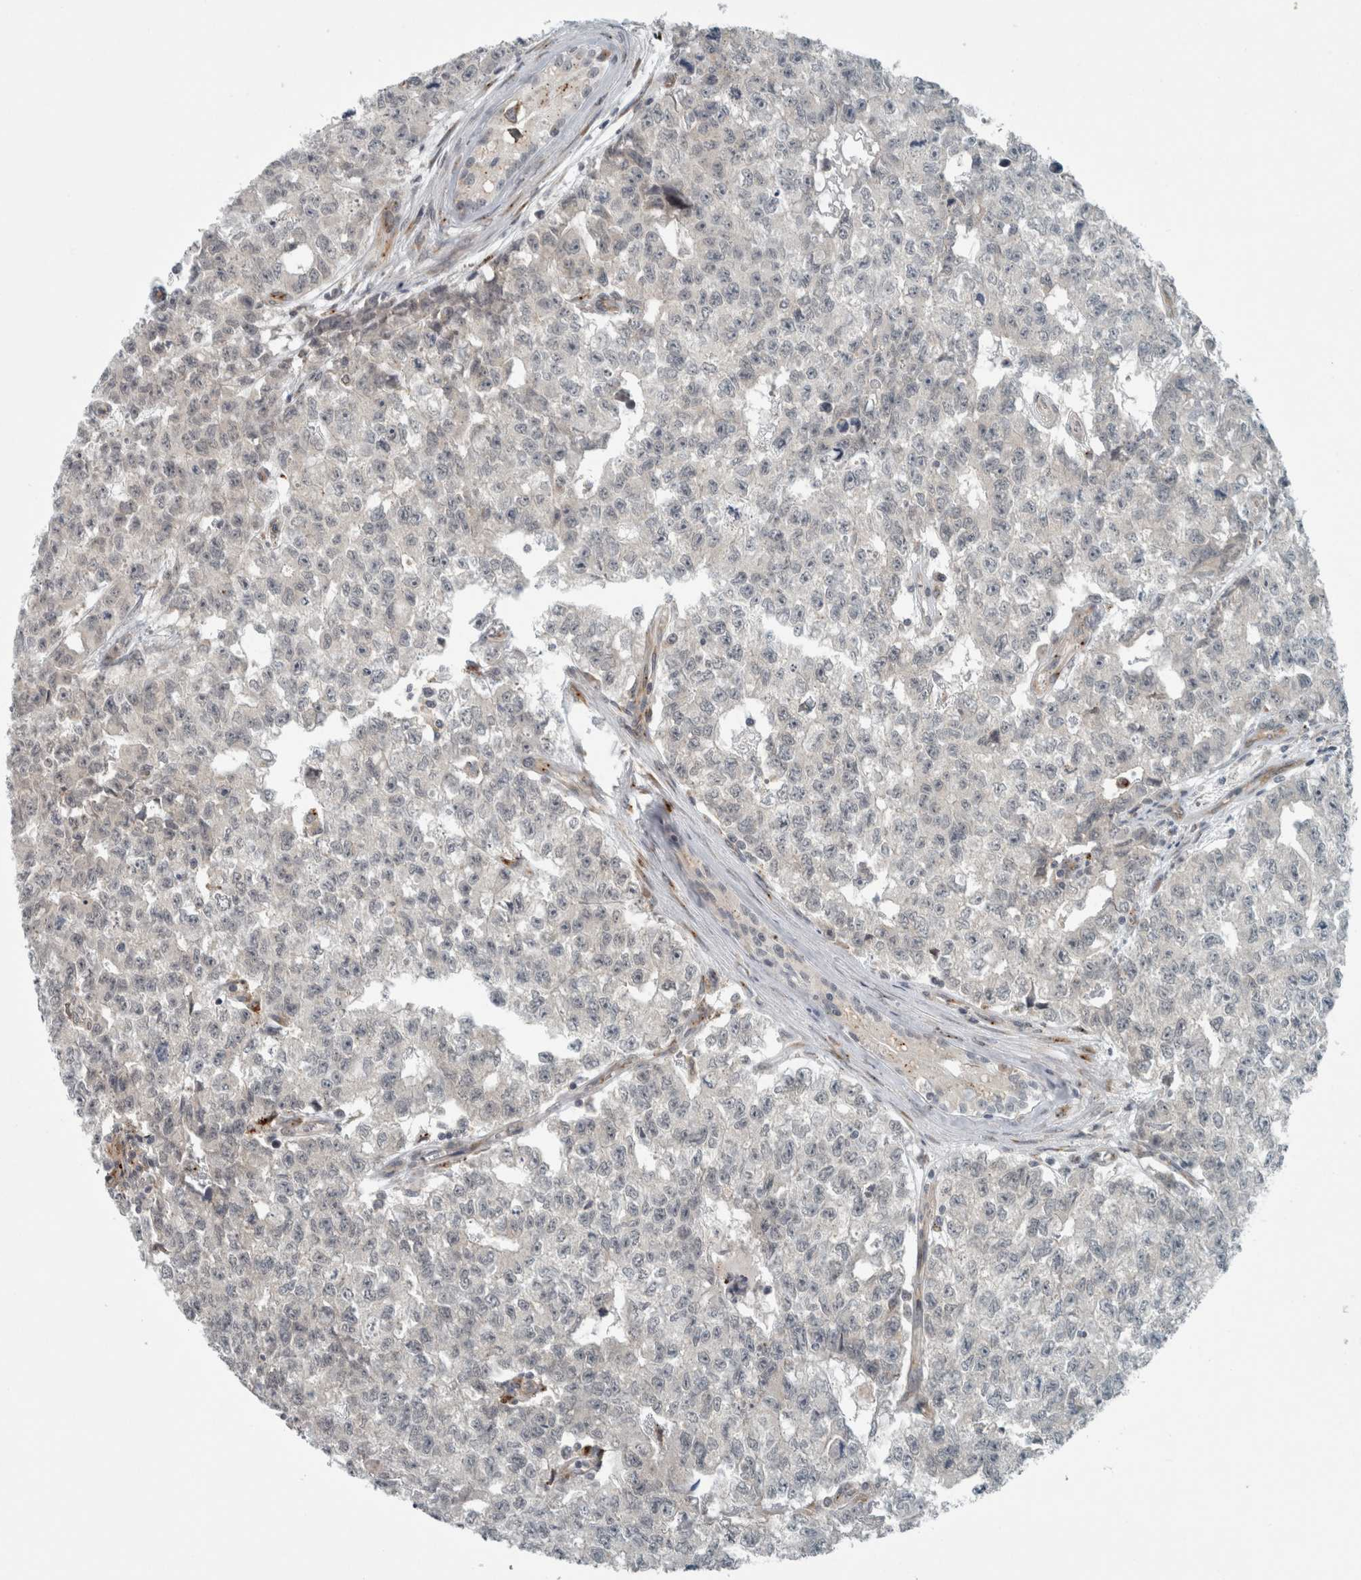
{"staining": {"intensity": "negative", "quantity": "none", "location": "none"}, "tissue": "testis cancer", "cell_type": "Tumor cells", "image_type": "cancer", "snomed": [{"axis": "morphology", "description": "Carcinoma, Embryonal, NOS"}, {"axis": "topography", "description": "Testis"}], "caption": "This histopathology image is of testis embryonal carcinoma stained with immunohistochemistry to label a protein in brown with the nuclei are counter-stained blue. There is no staining in tumor cells.", "gene": "KIF1C", "patient": {"sex": "male", "age": 28}}